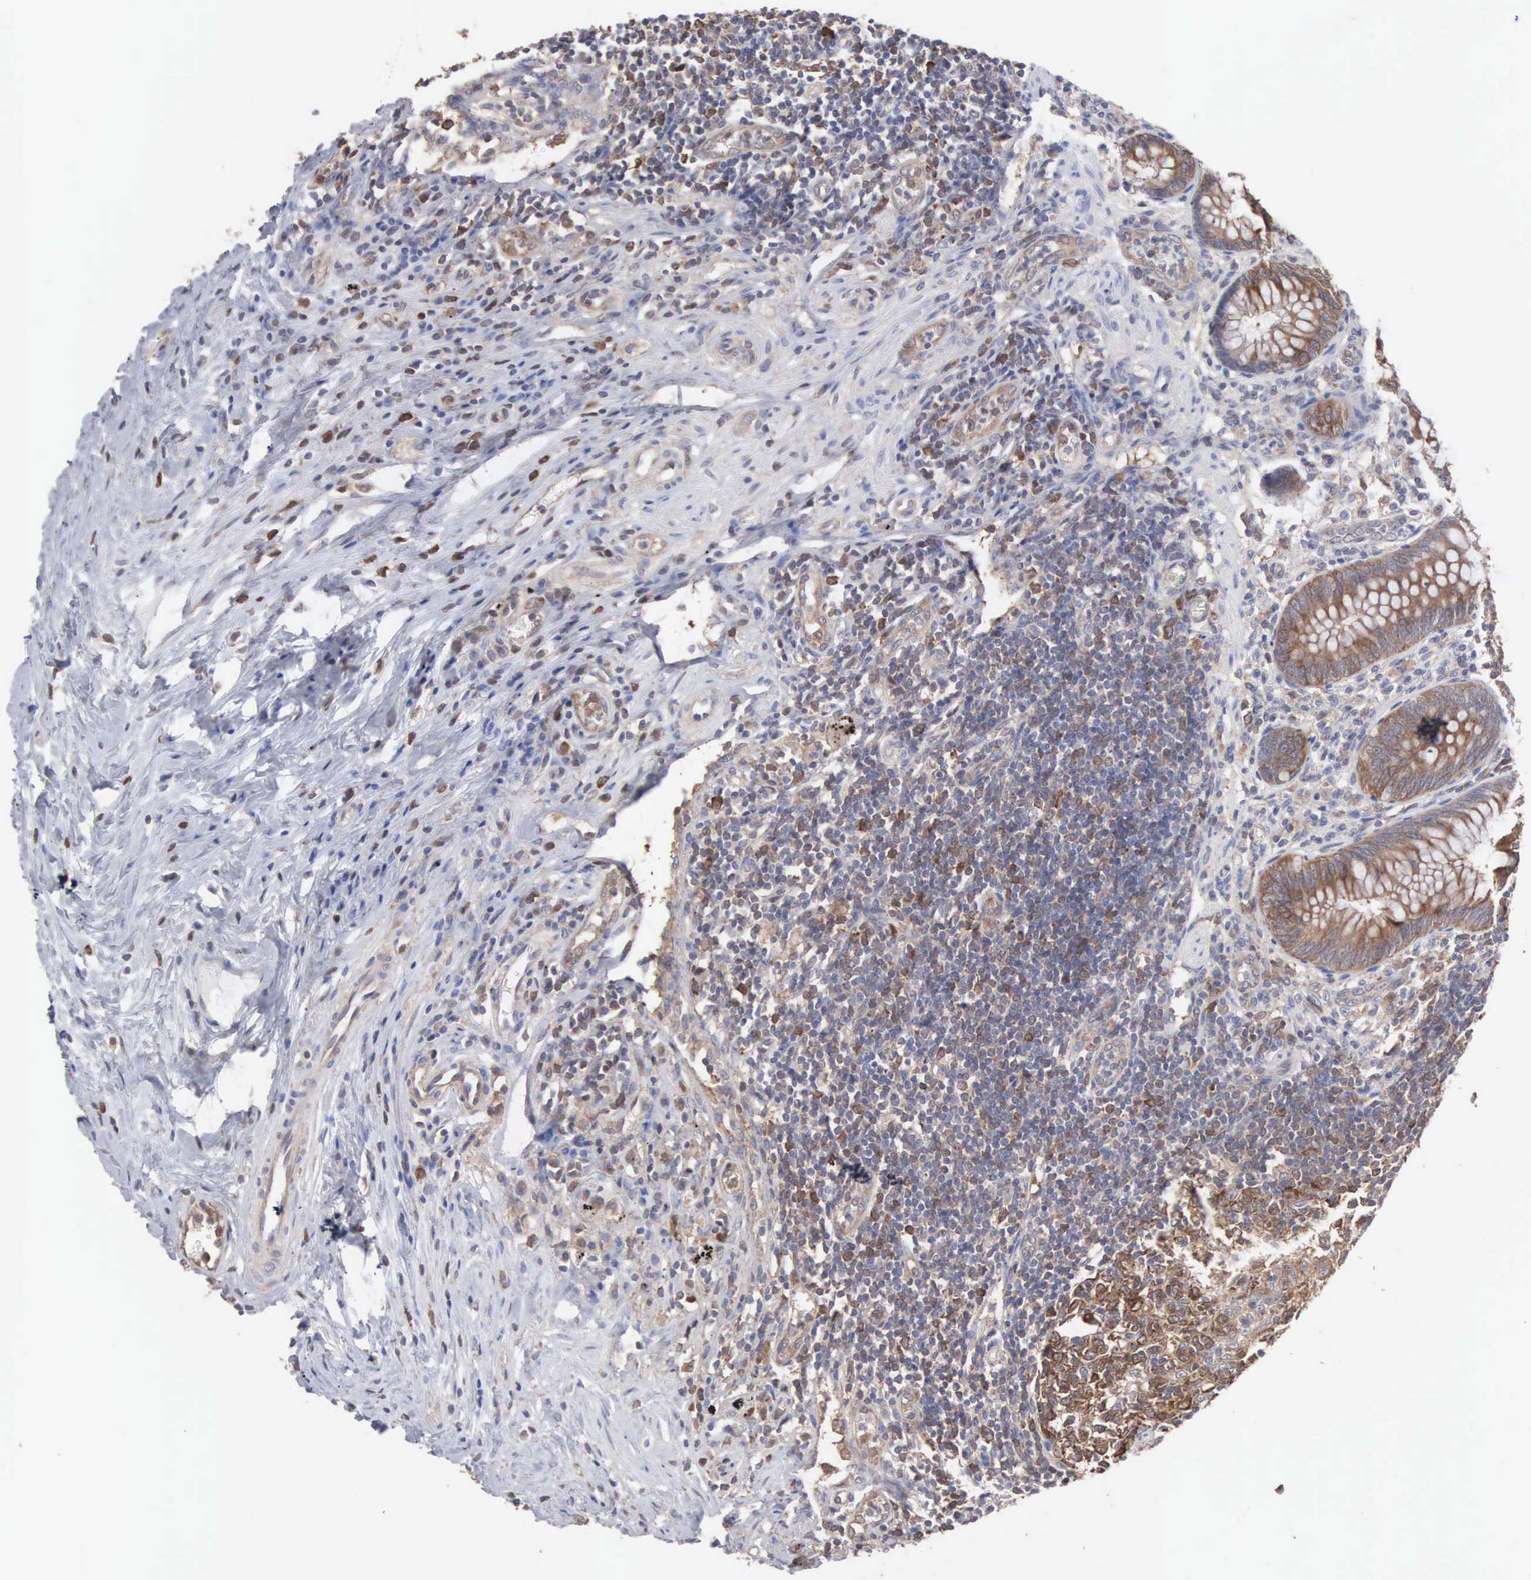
{"staining": {"intensity": "strong", "quantity": ">75%", "location": "cytoplasmic/membranous"}, "tissue": "appendix", "cell_type": "Glandular cells", "image_type": "normal", "snomed": [{"axis": "morphology", "description": "Normal tissue, NOS"}, {"axis": "topography", "description": "Appendix"}], "caption": "Immunohistochemical staining of benign human appendix demonstrates >75% levels of strong cytoplasmic/membranous protein positivity in approximately >75% of glandular cells.", "gene": "MTHFD1", "patient": {"sex": "female", "age": 34}}